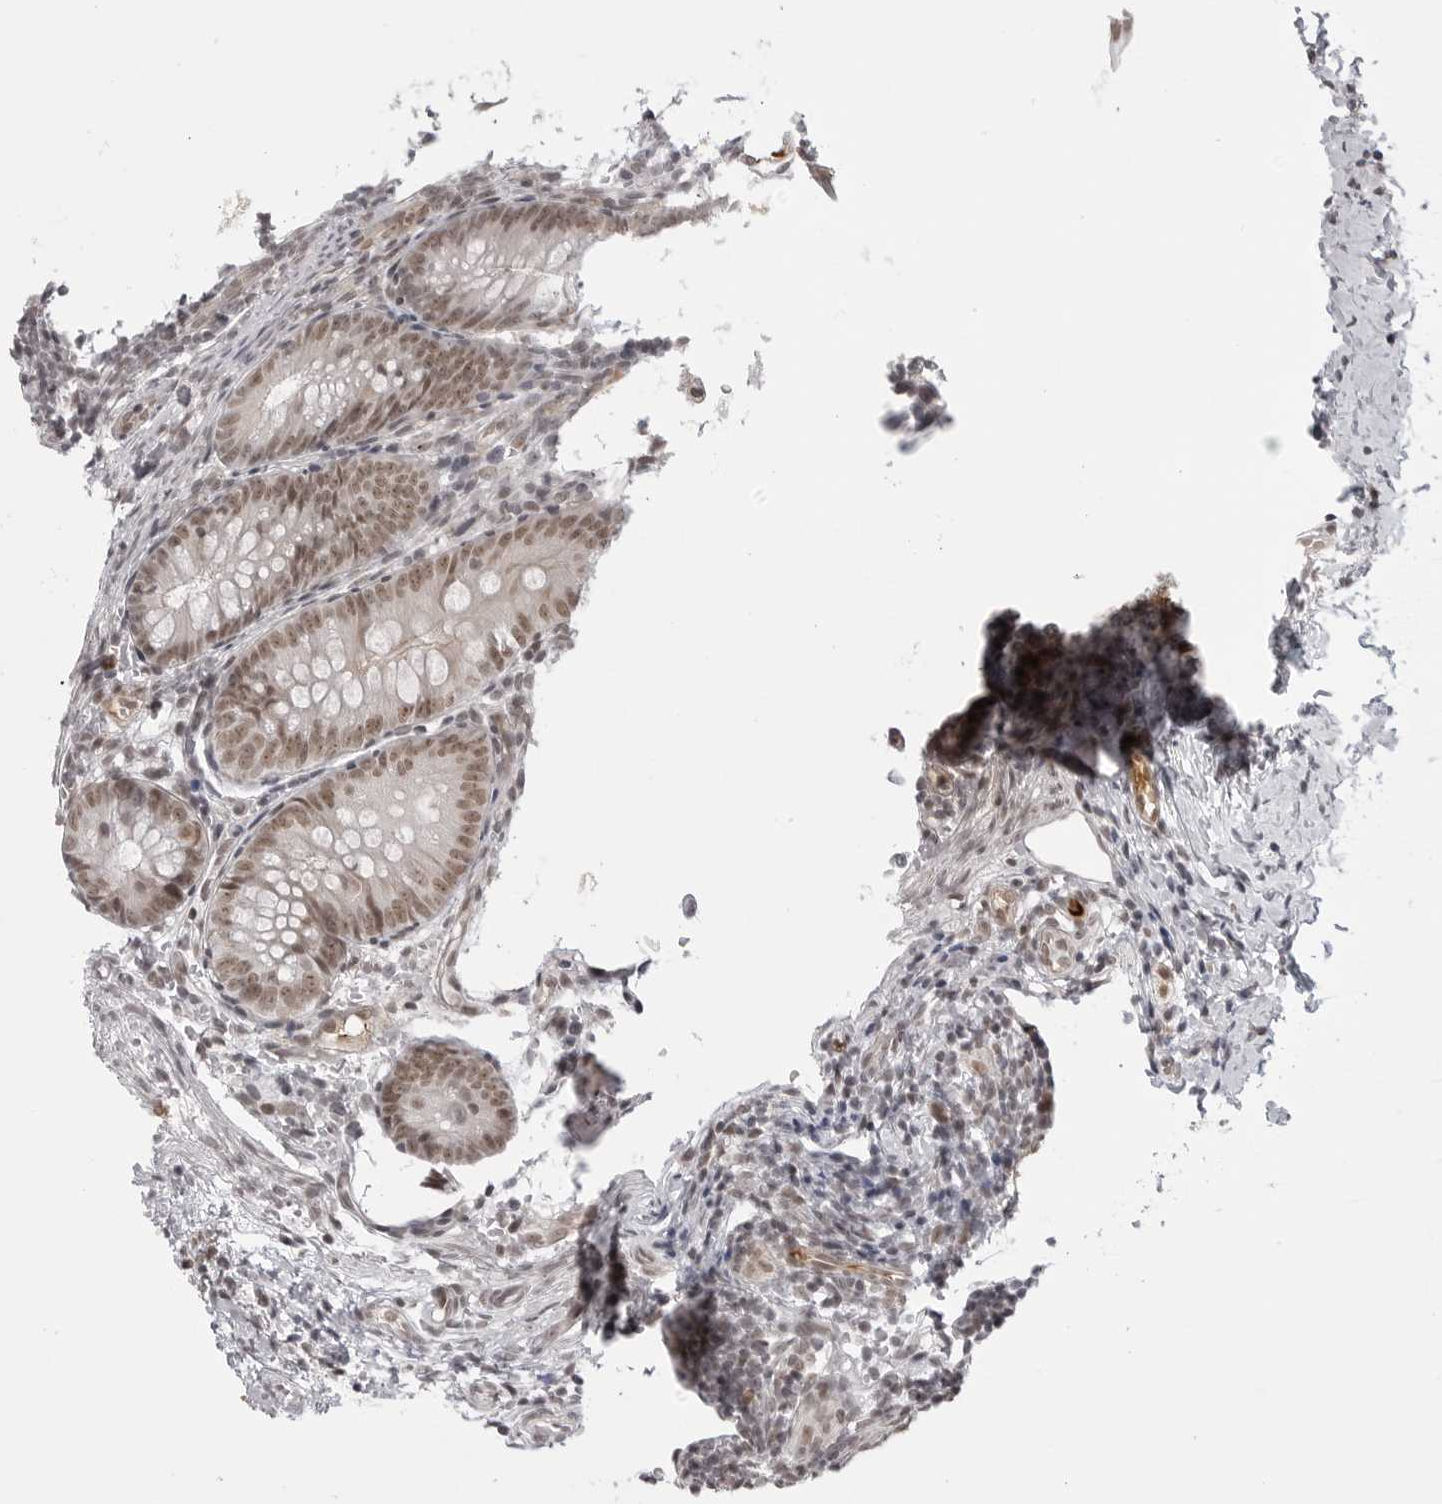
{"staining": {"intensity": "moderate", "quantity": ">75%", "location": "nuclear"}, "tissue": "appendix", "cell_type": "Glandular cells", "image_type": "normal", "snomed": [{"axis": "morphology", "description": "Normal tissue, NOS"}, {"axis": "topography", "description": "Appendix"}], "caption": "Appendix stained with IHC displays moderate nuclear expression in about >75% of glandular cells.", "gene": "PHF3", "patient": {"sex": "male", "age": 1}}